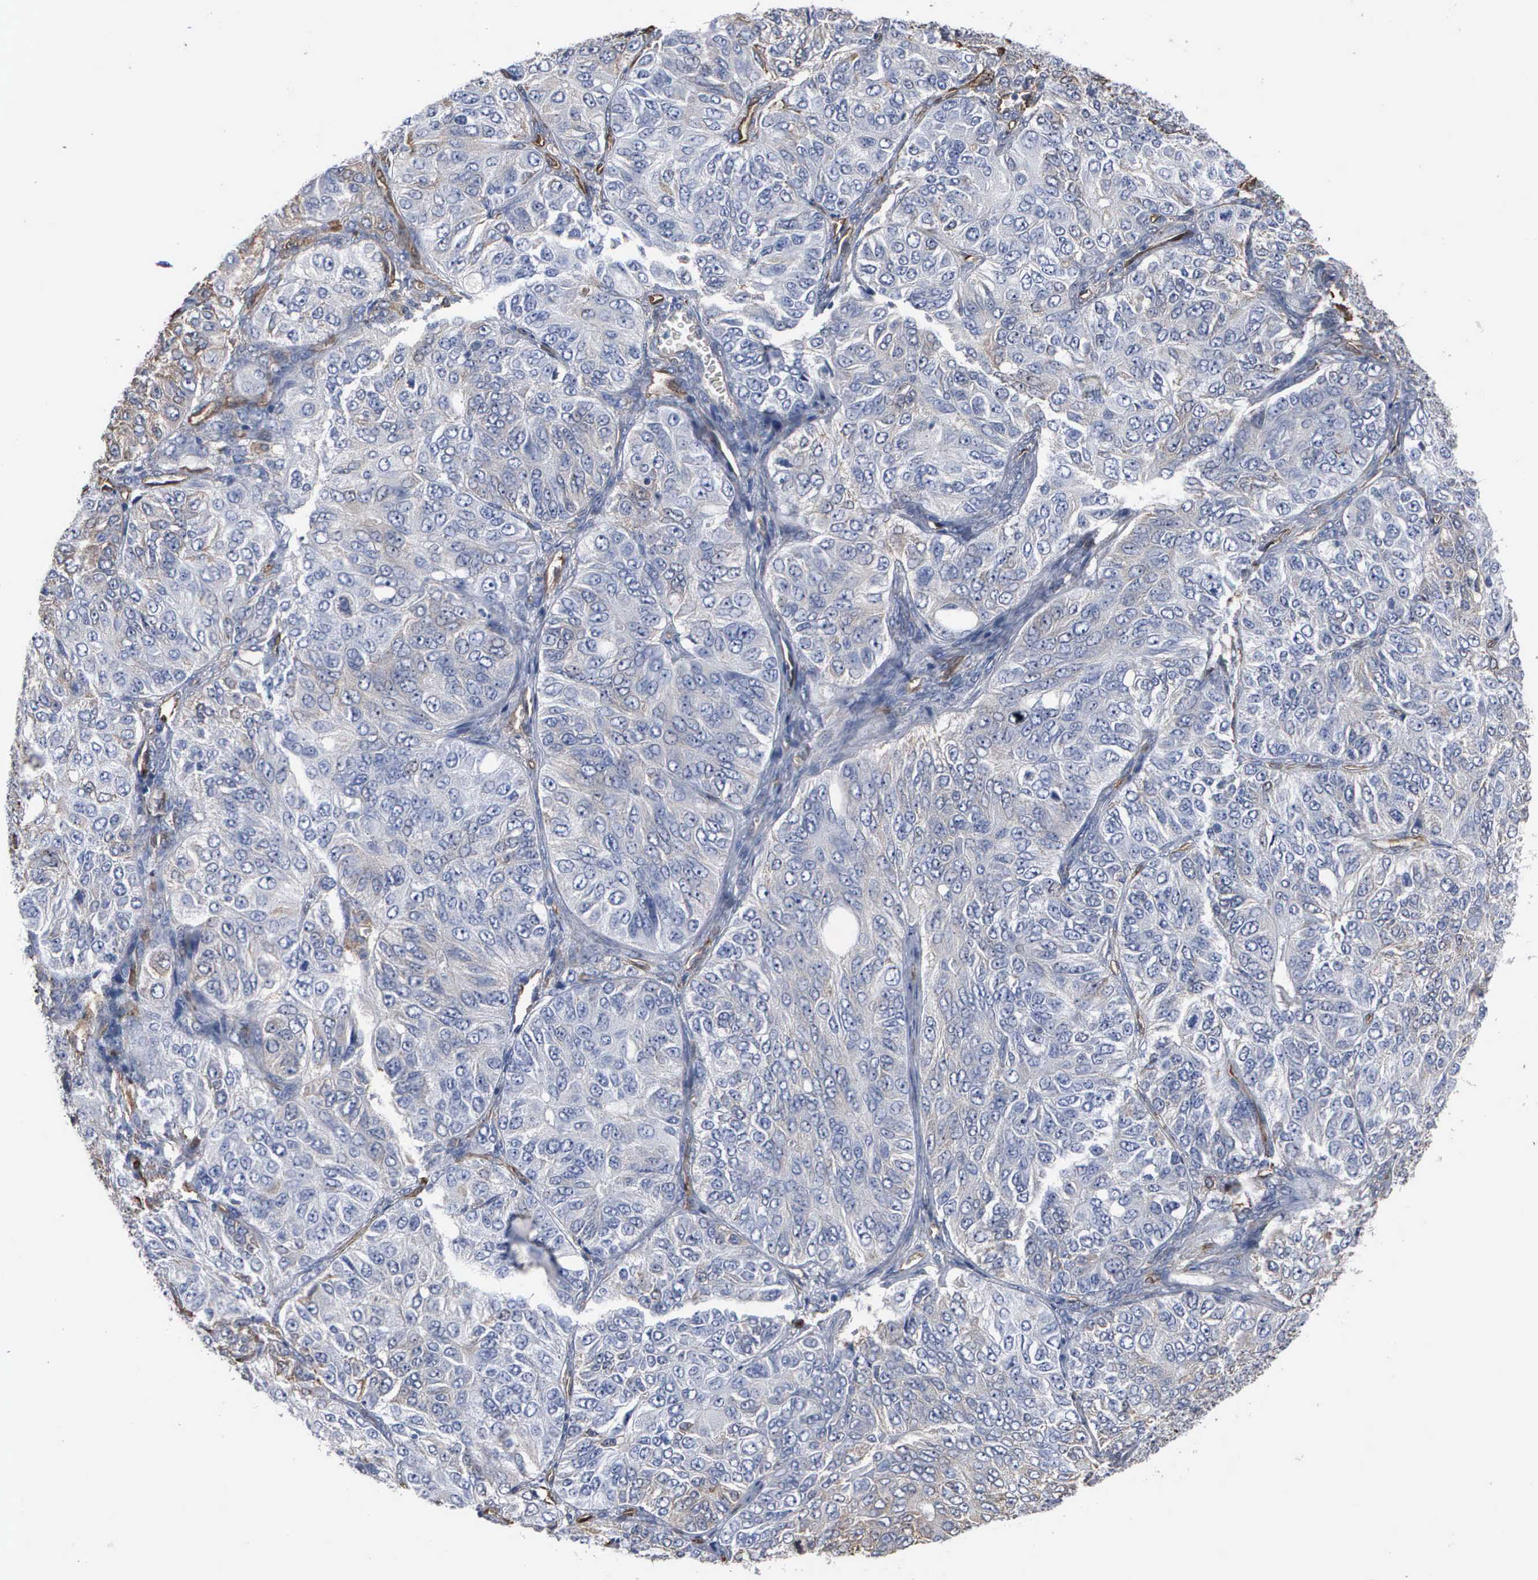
{"staining": {"intensity": "negative", "quantity": "none", "location": "none"}, "tissue": "ovarian cancer", "cell_type": "Tumor cells", "image_type": "cancer", "snomed": [{"axis": "morphology", "description": "Carcinoma, endometroid"}, {"axis": "topography", "description": "Ovary"}], "caption": "Human endometroid carcinoma (ovarian) stained for a protein using immunohistochemistry reveals no expression in tumor cells.", "gene": "FSCN1", "patient": {"sex": "female", "age": 51}}